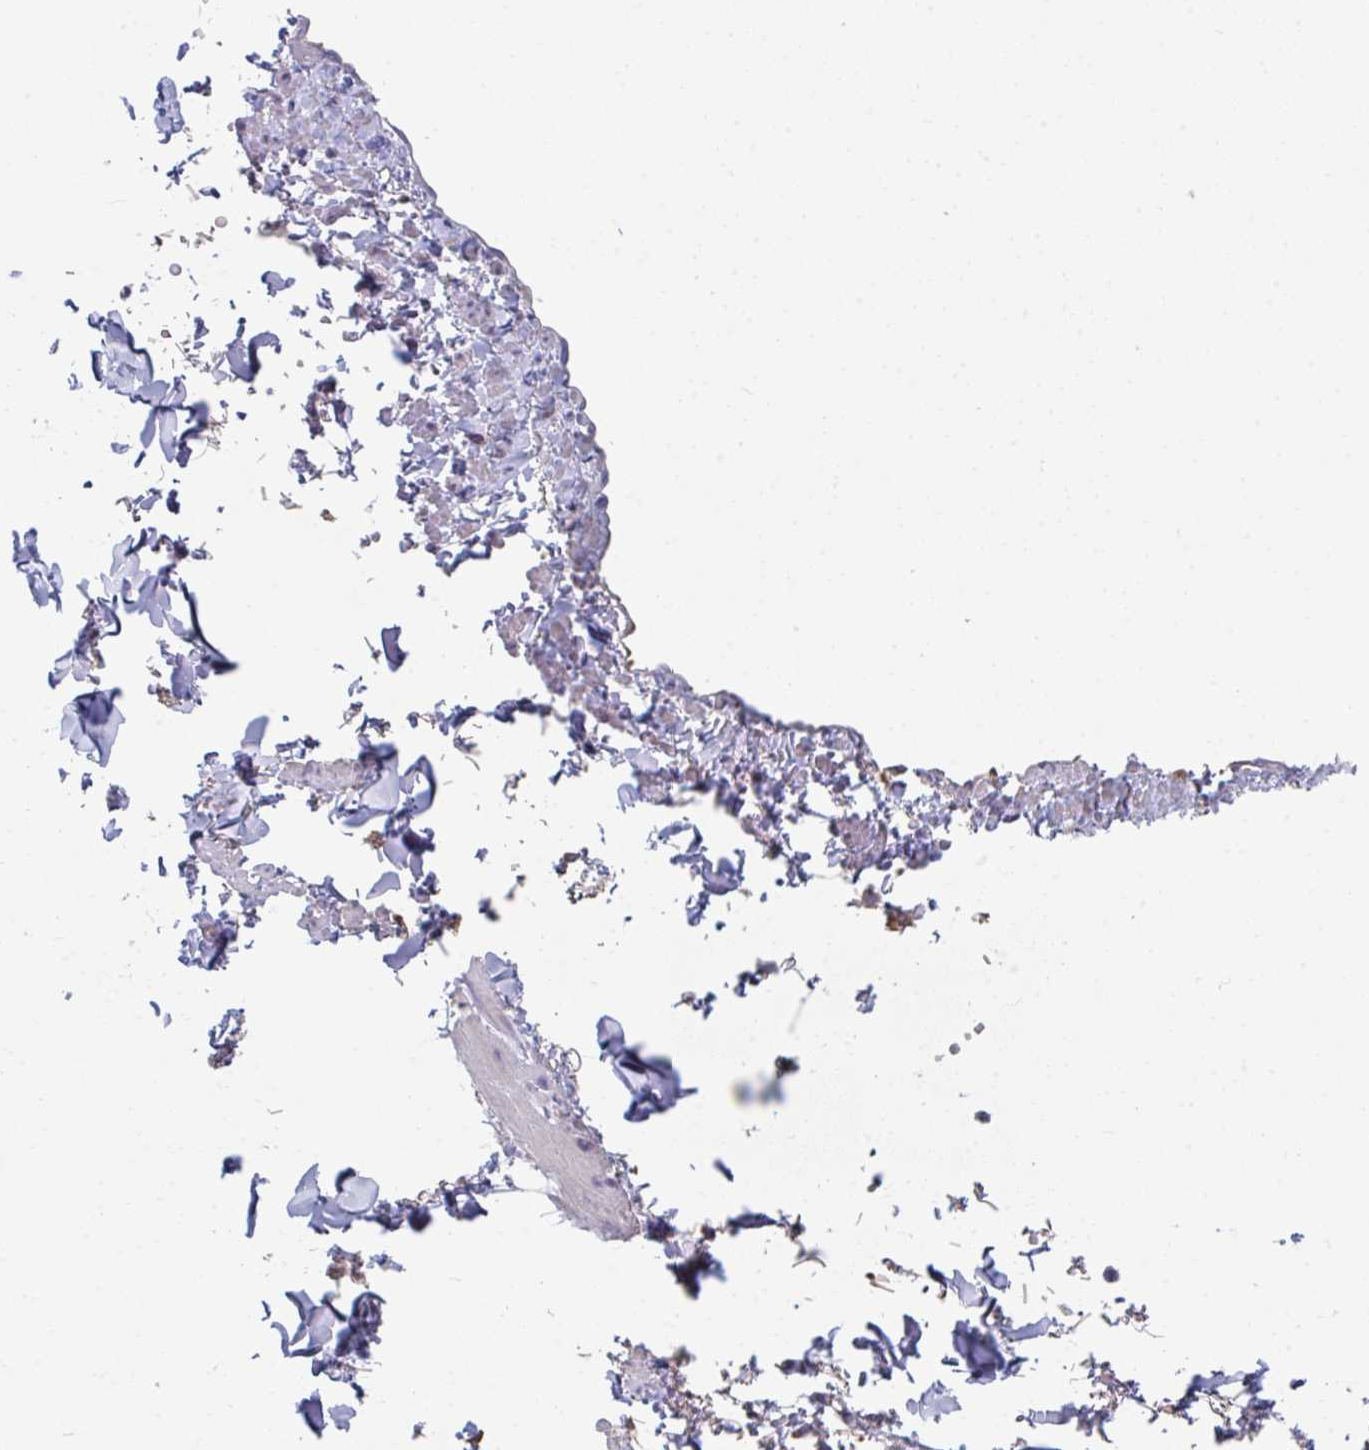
{"staining": {"intensity": "negative", "quantity": "none", "location": "none"}, "tissue": "adipose tissue", "cell_type": "Adipocytes", "image_type": "normal", "snomed": [{"axis": "morphology", "description": "Normal tissue, NOS"}, {"axis": "topography", "description": "Vulva"}, {"axis": "topography", "description": "Peripheral nerve tissue"}], "caption": "DAB immunohistochemical staining of benign adipose tissue displays no significant positivity in adipocytes.", "gene": "HGFAC", "patient": {"sex": "female", "age": 66}}